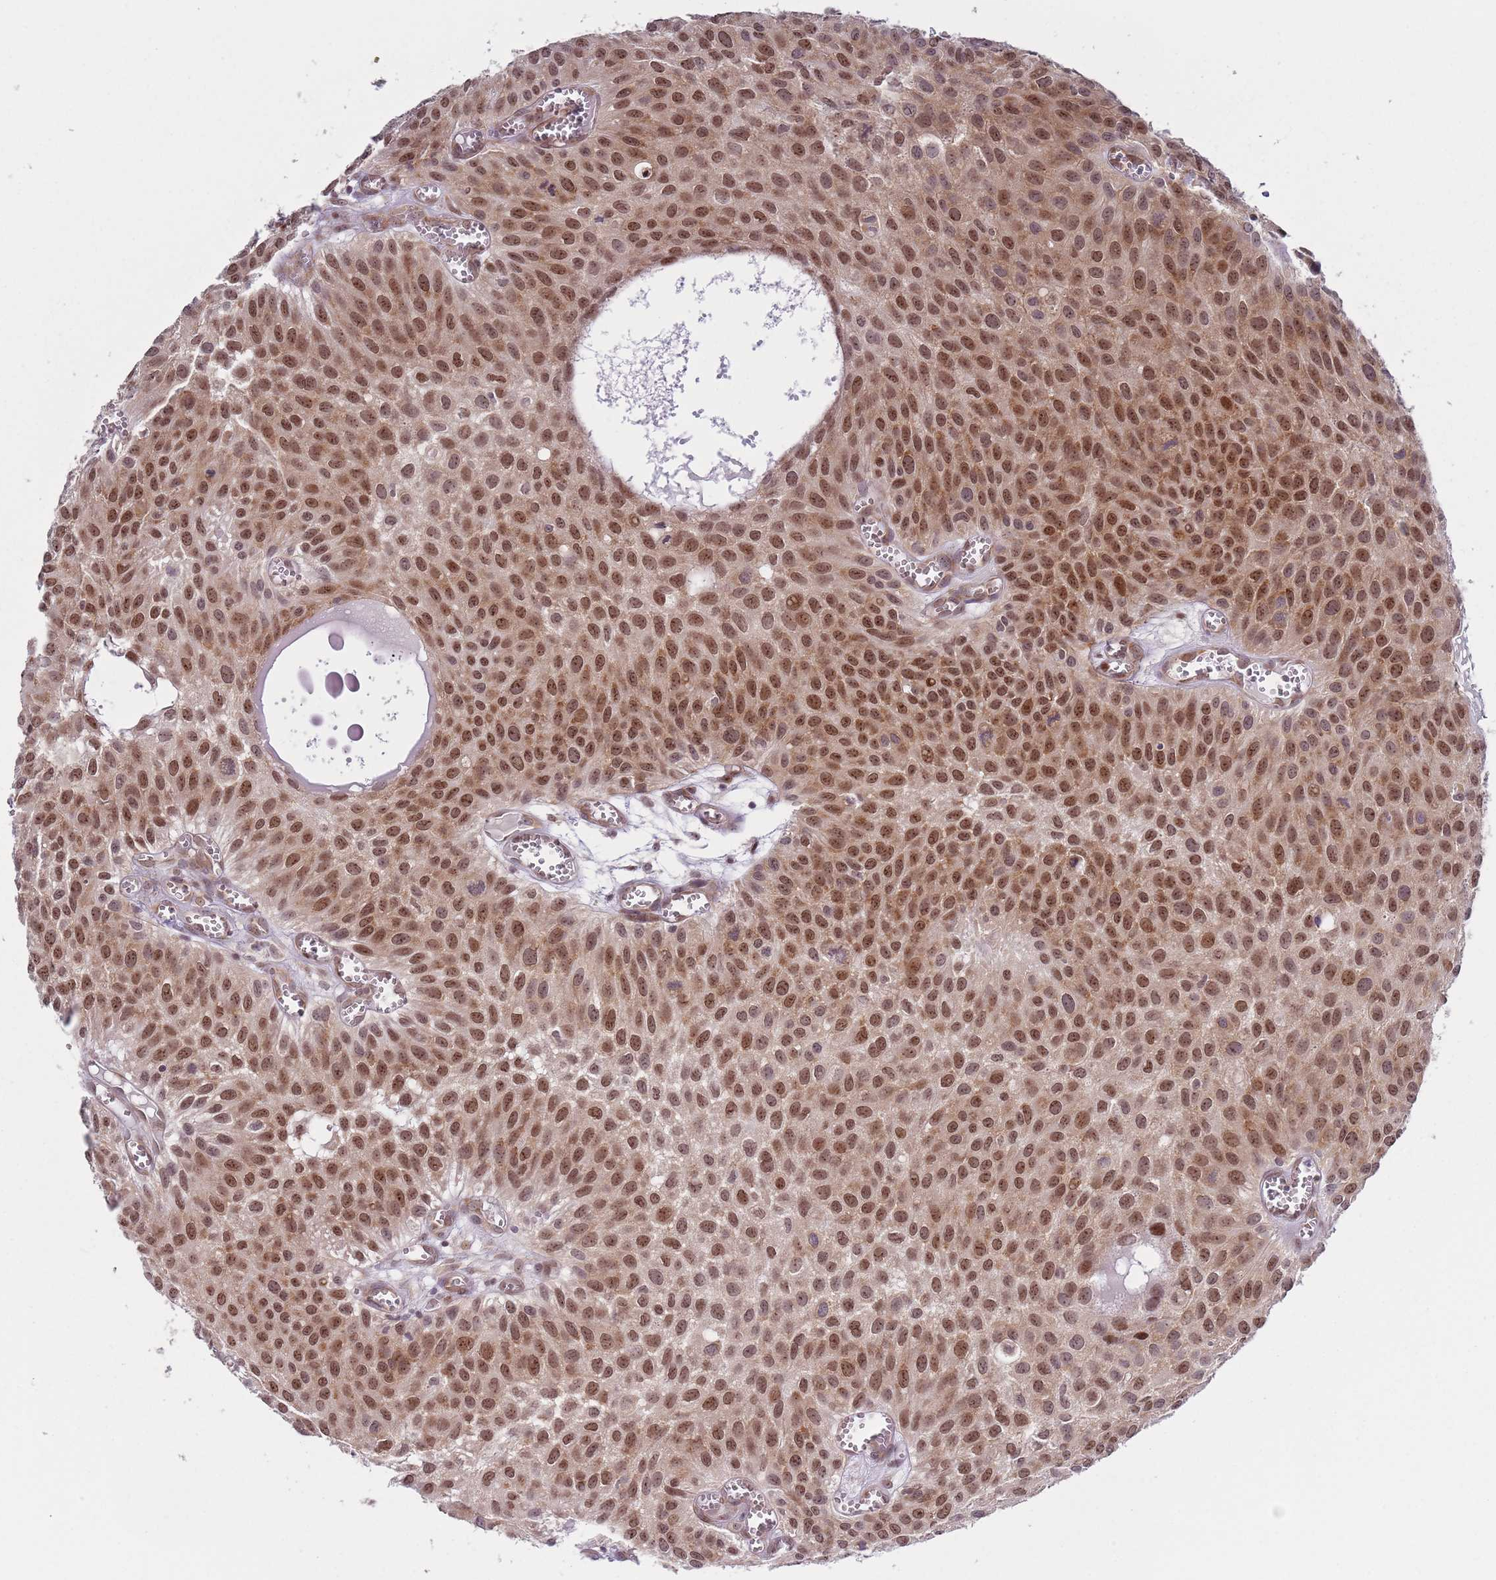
{"staining": {"intensity": "moderate", "quantity": ">75%", "location": "nuclear"}, "tissue": "urothelial cancer", "cell_type": "Tumor cells", "image_type": "cancer", "snomed": [{"axis": "morphology", "description": "Urothelial carcinoma, Low grade"}, {"axis": "topography", "description": "Urinary bladder"}], "caption": "IHC of urothelial cancer demonstrates medium levels of moderate nuclear positivity in about >75% of tumor cells.", "gene": "SLC25A32", "patient": {"sex": "male", "age": 88}}